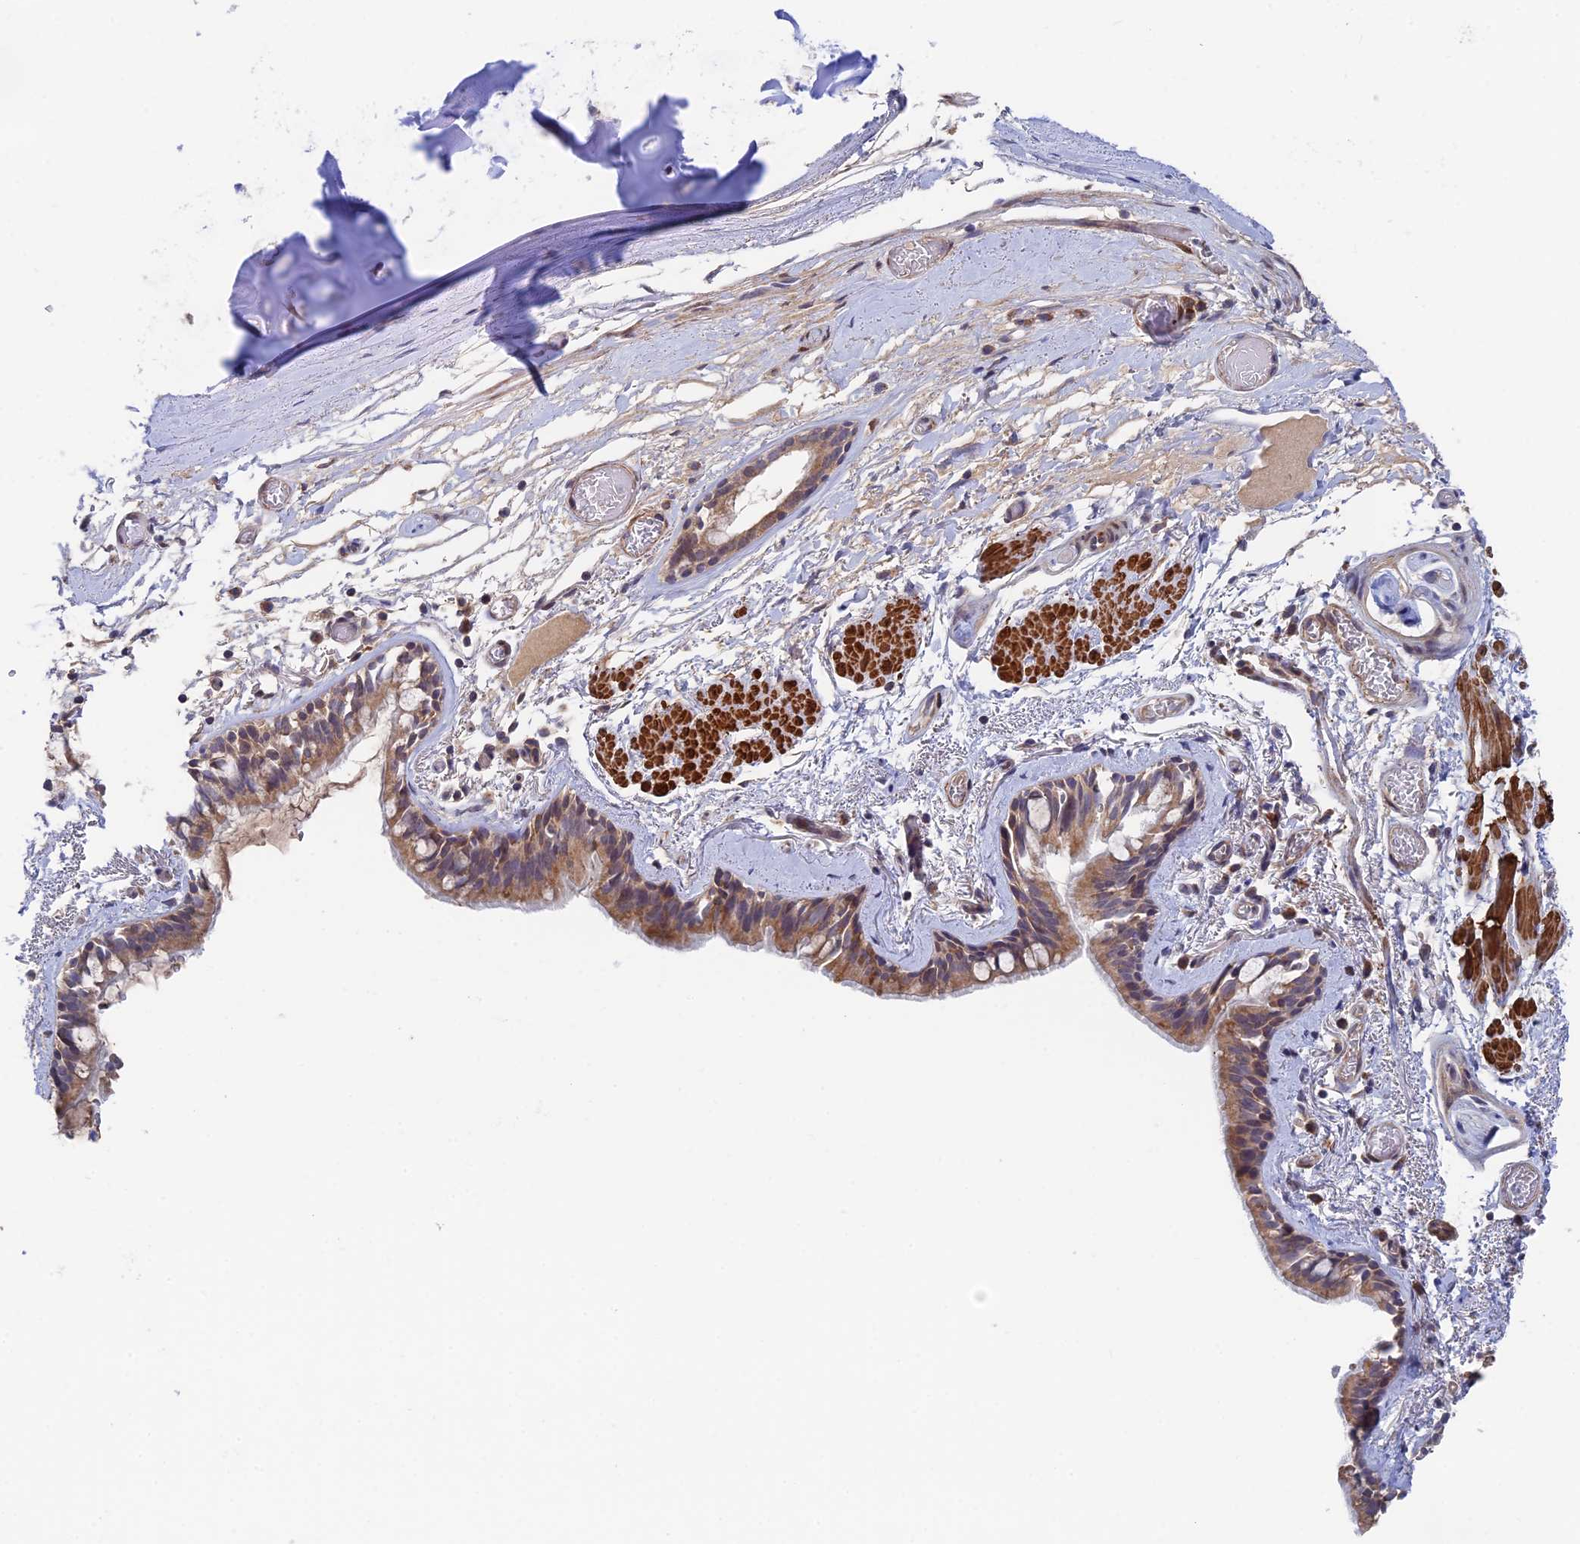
{"staining": {"intensity": "moderate", "quantity": ">75%", "location": "cytoplasmic/membranous"}, "tissue": "bronchus", "cell_type": "Respiratory epithelial cells", "image_type": "normal", "snomed": [{"axis": "morphology", "description": "Normal tissue, NOS"}, {"axis": "topography", "description": "Cartilage tissue"}], "caption": "Protein staining displays moderate cytoplasmic/membranous expression in about >75% of respiratory epithelial cells in benign bronchus.", "gene": "ZNF320", "patient": {"sex": "male", "age": 63}}